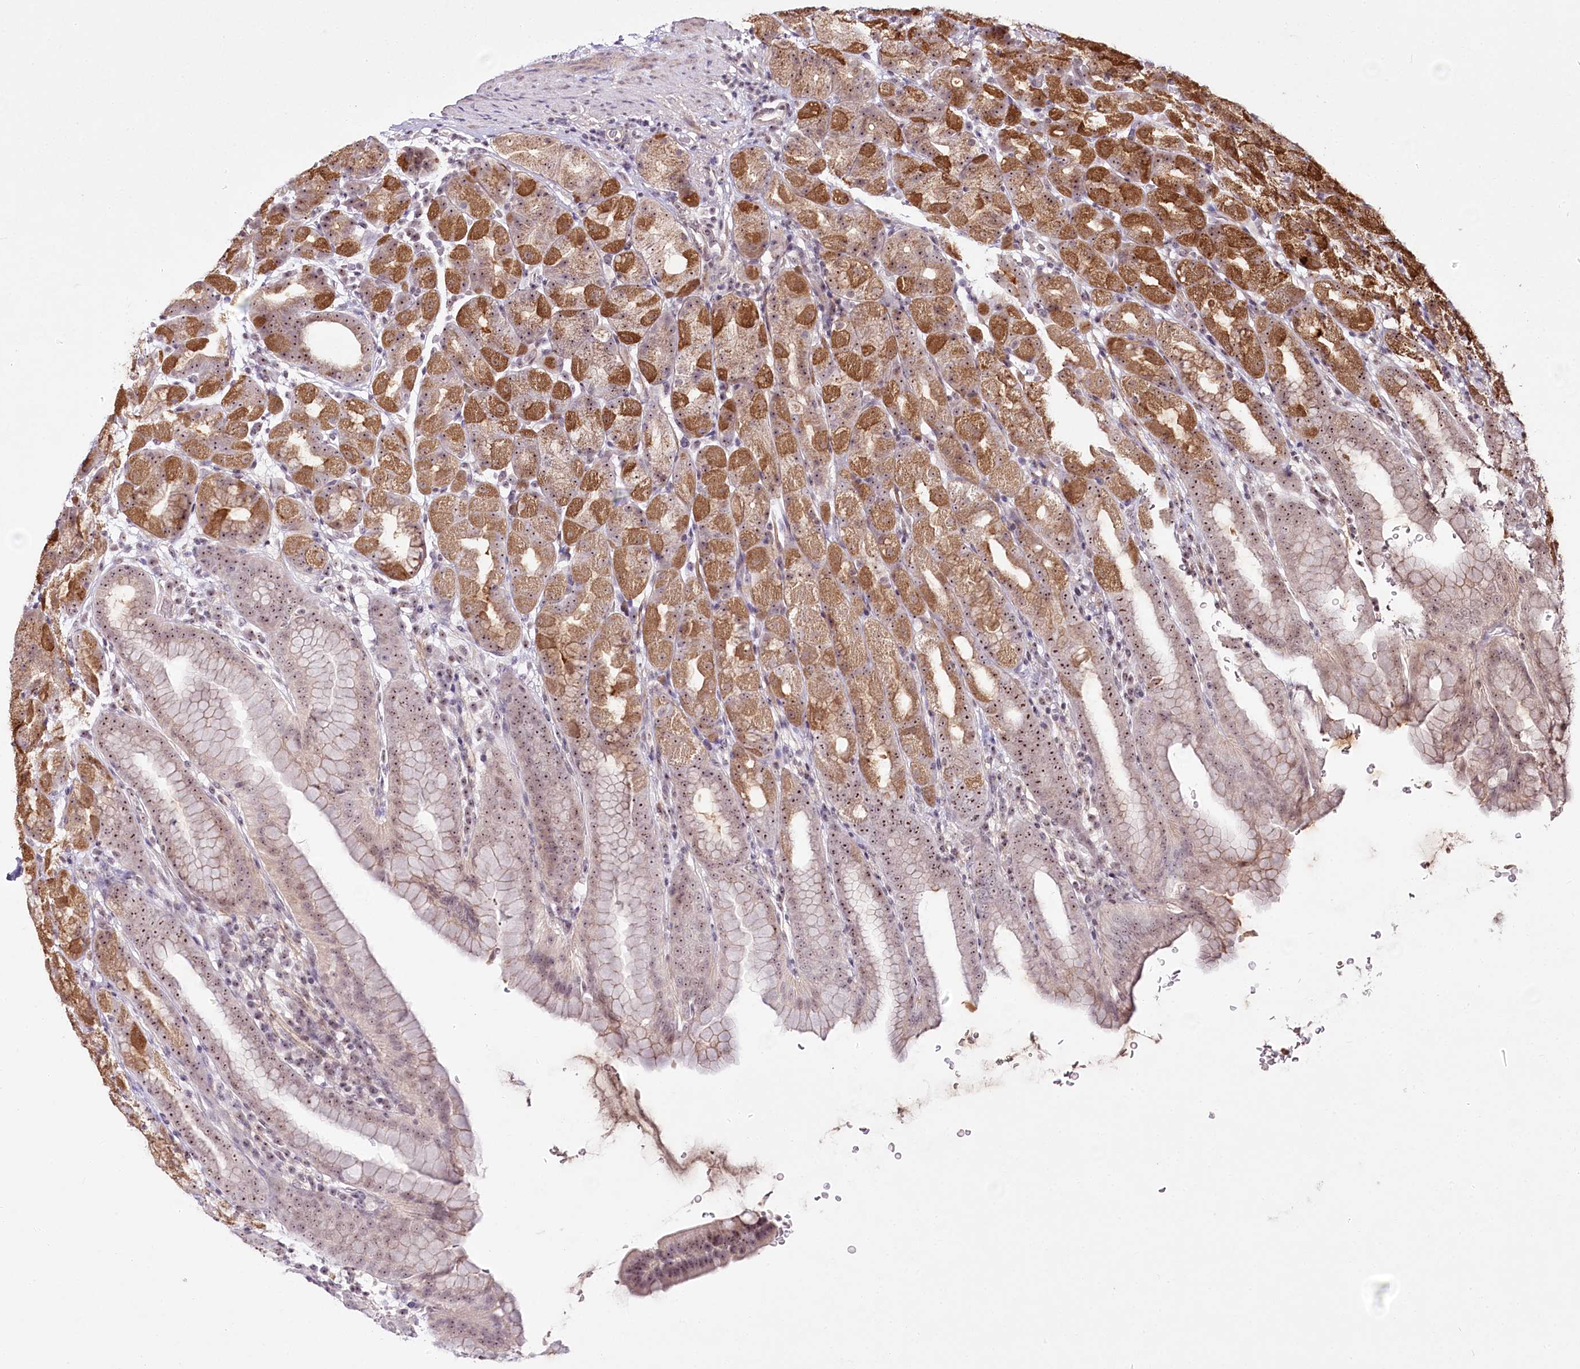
{"staining": {"intensity": "moderate", "quantity": "25%-75%", "location": "cytoplasmic/membranous,nuclear"}, "tissue": "stomach", "cell_type": "Glandular cells", "image_type": "normal", "snomed": [{"axis": "morphology", "description": "Normal tissue, NOS"}, {"axis": "topography", "description": "Stomach, upper"}], "caption": "Immunohistochemistry (IHC) image of benign stomach: stomach stained using IHC demonstrates medium levels of moderate protein expression localized specifically in the cytoplasmic/membranous,nuclear of glandular cells, appearing as a cytoplasmic/membranous,nuclear brown color.", "gene": "CCDC59", "patient": {"sex": "male", "age": 68}}